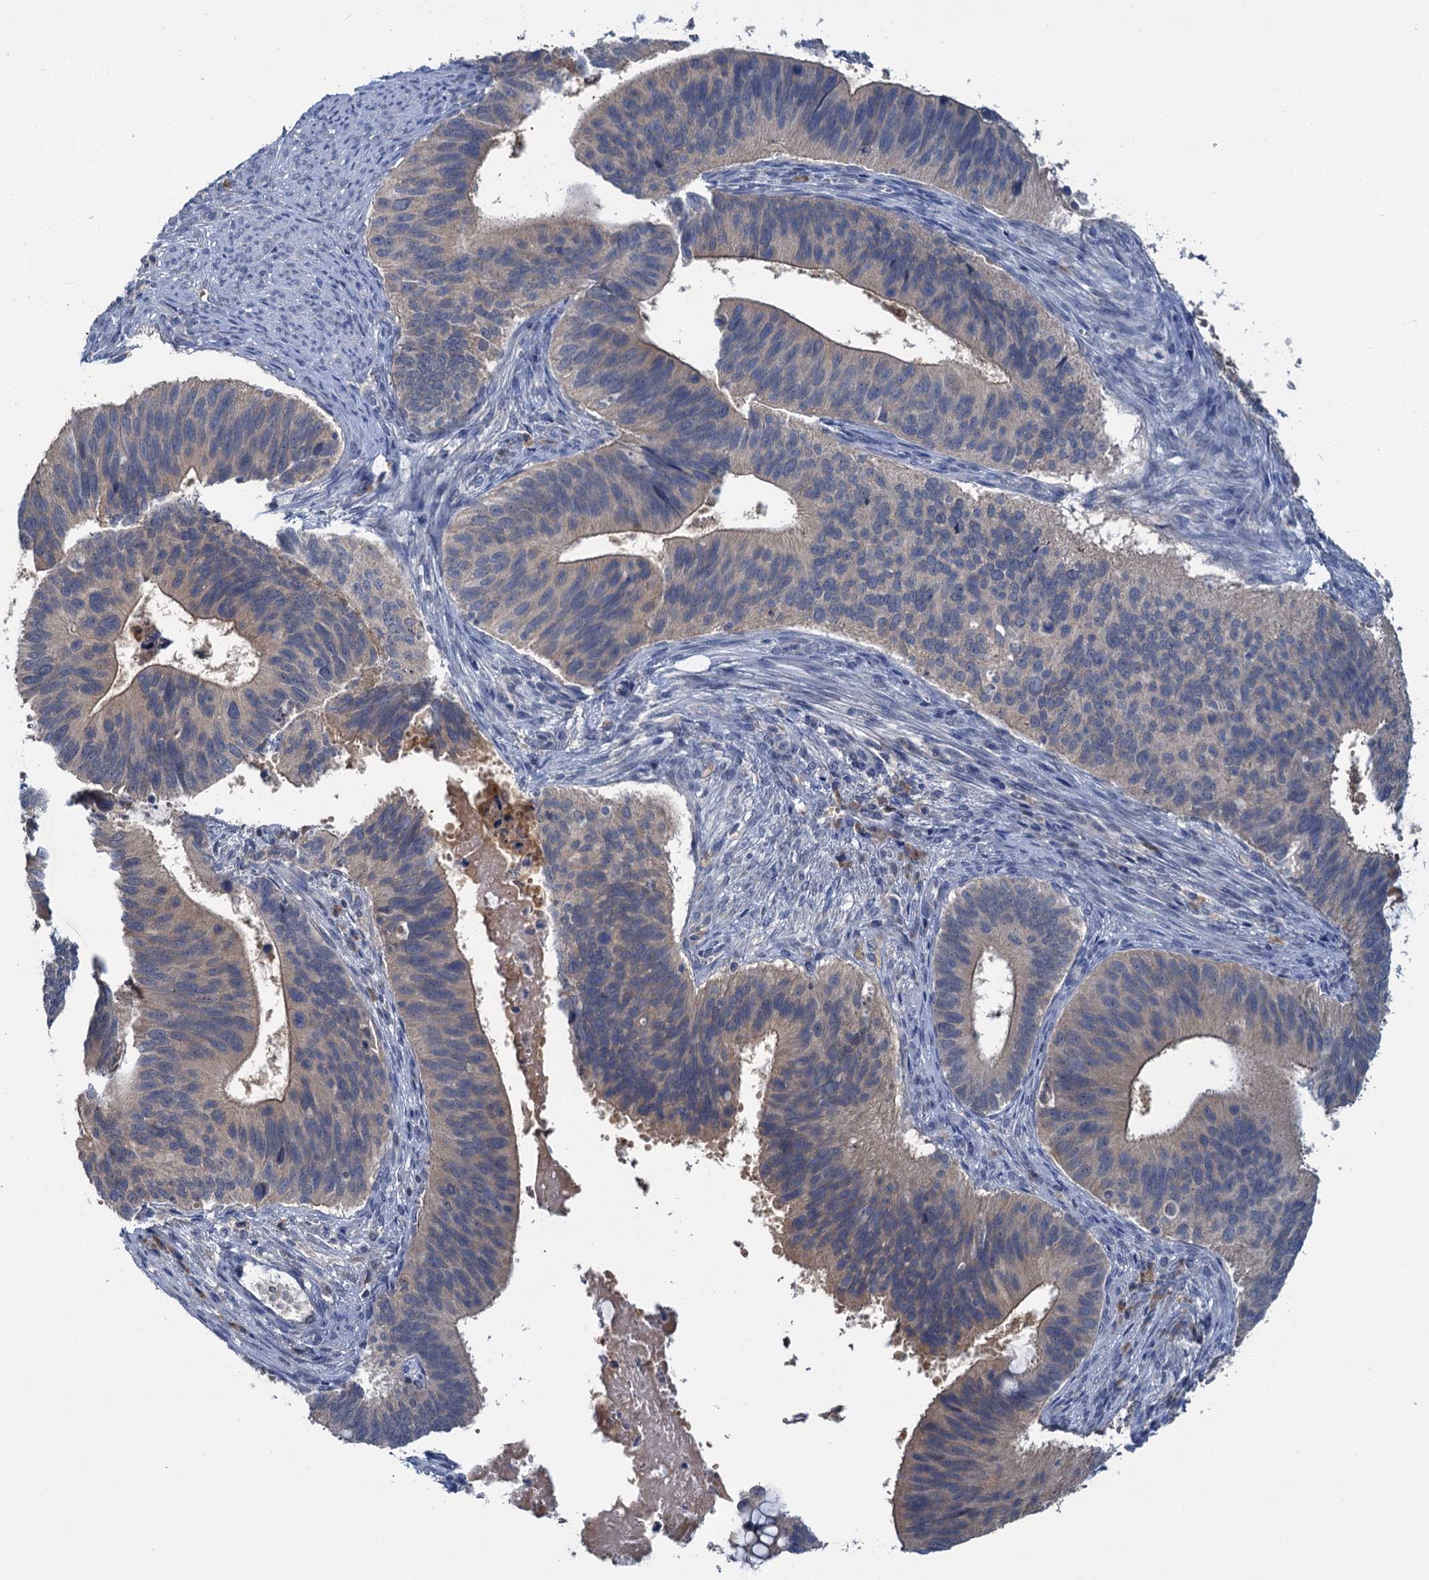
{"staining": {"intensity": "weak", "quantity": "<25%", "location": "cytoplasmic/membranous"}, "tissue": "cervical cancer", "cell_type": "Tumor cells", "image_type": "cancer", "snomed": [{"axis": "morphology", "description": "Adenocarcinoma, NOS"}, {"axis": "topography", "description": "Cervix"}], "caption": "IHC image of neoplastic tissue: human cervical cancer stained with DAB reveals no significant protein staining in tumor cells. The staining was performed using DAB (3,3'-diaminobenzidine) to visualize the protein expression in brown, while the nuclei were stained in blue with hematoxylin (Magnification: 20x).", "gene": "ANKRD42", "patient": {"sex": "female", "age": 42}}